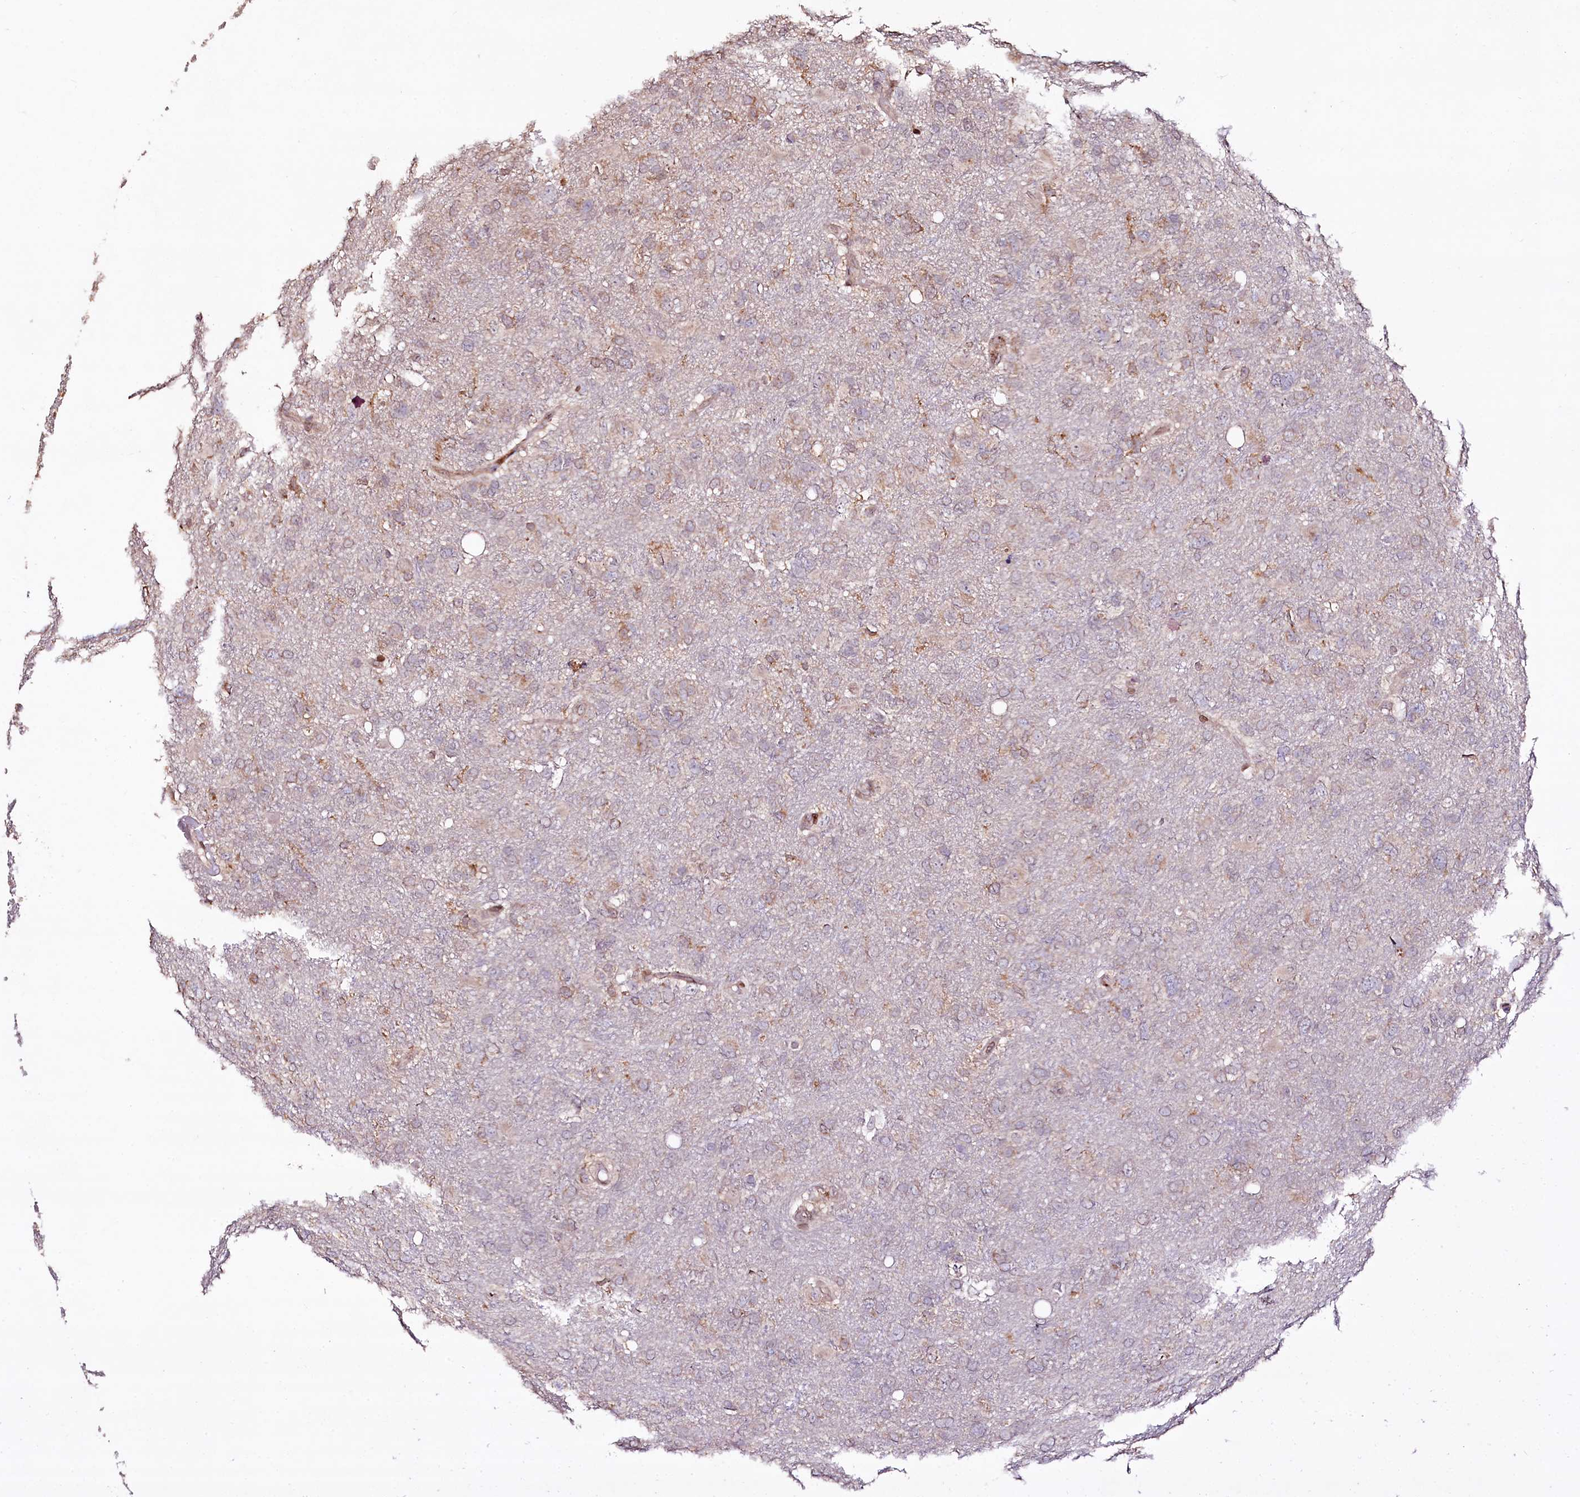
{"staining": {"intensity": "weak", "quantity": "<25%", "location": "cytoplasmic/membranous"}, "tissue": "glioma", "cell_type": "Tumor cells", "image_type": "cancer", "snomed": [{"axis": "morphology", "description": "Glioma, malignant, High grade"}, {"axis": "topography", "description": "Brain"}], "caption": "Immunohistochemistry (IHC) of glioma shows no positivity in tumor cells.", "gene": "C5orf15", "patient": {"sex": "male", "age": 61}}